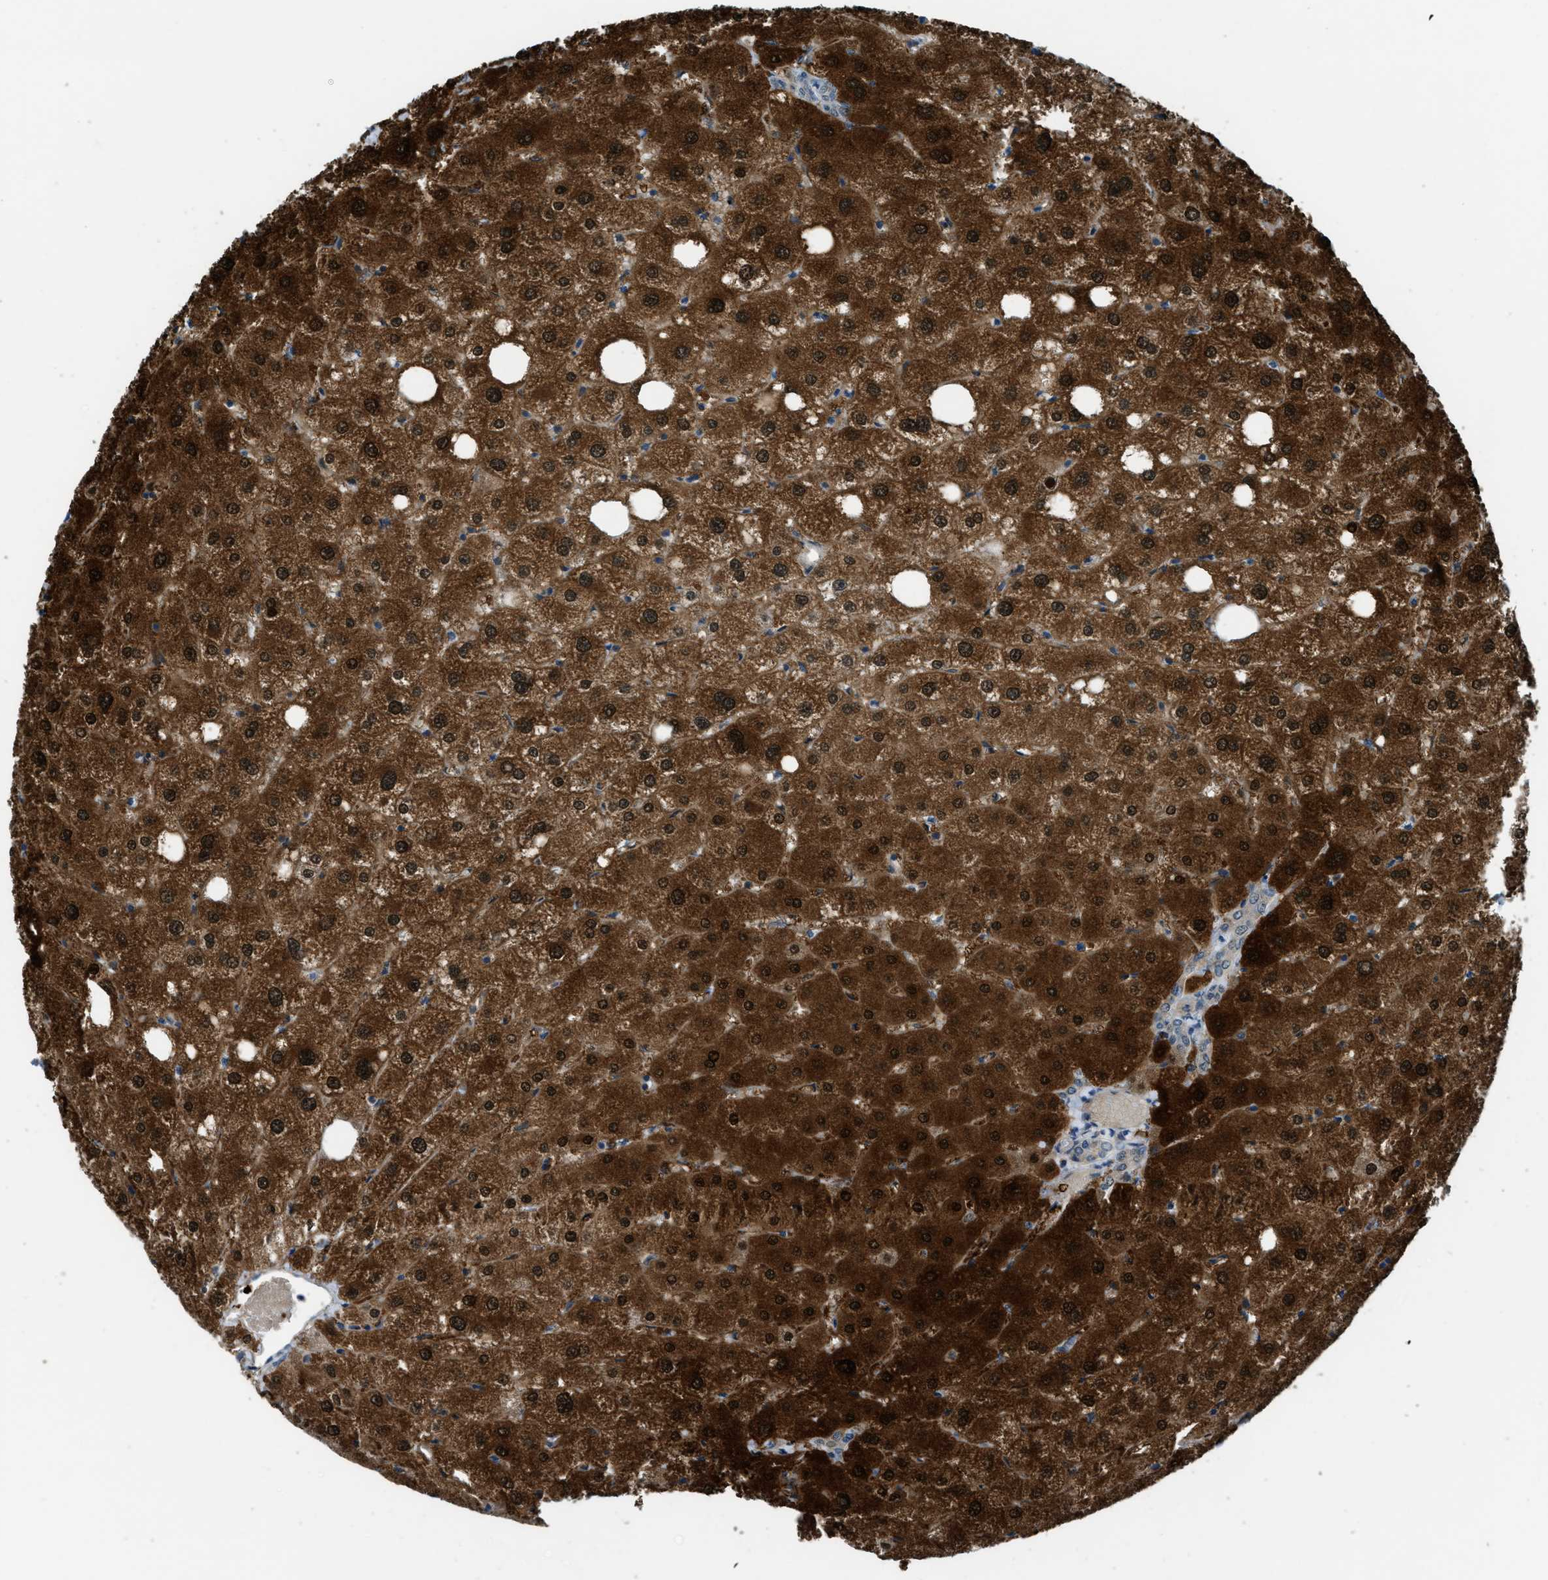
{"staining": {"intensity": "weak", "quantity": "<25%", "location": "cytoplasmic/membranous"}, "tissue": "liver", "cell_type": "Cholangiocytes", "image_type": "normal", "snomed": [{"axis": "morphology", "description": "Normal tissue, NOS"}, {"axis": "topography", "description": "Liver"}], "caption": "This is an IHC micrograph of normal human liver. There is no positivity in cholangiocytes.", "gene": "NPEPL1", "patient": {"sex": "male", "age": 73}}